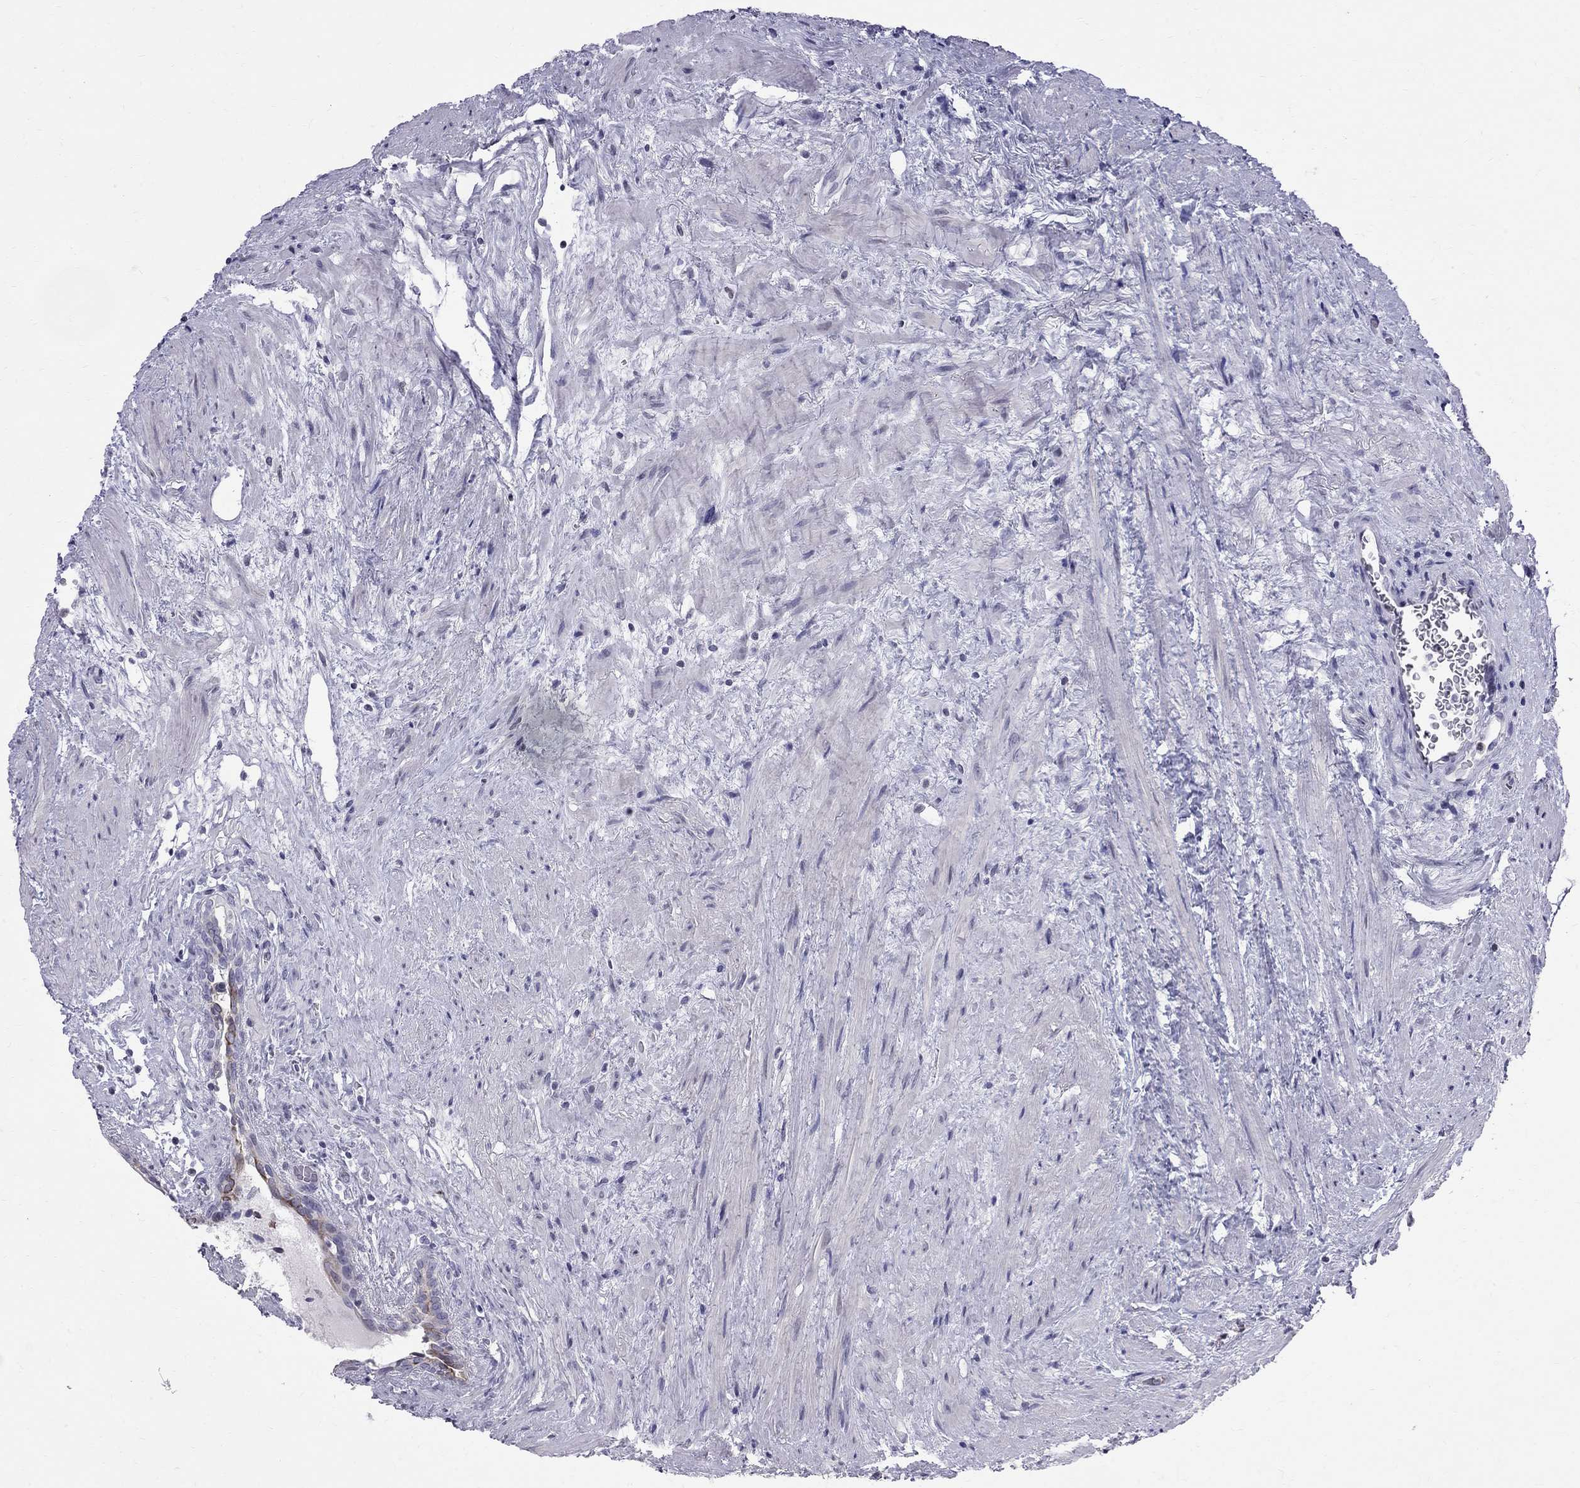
{"staining": {"intensity": "moderate", "quantity": "<25%", "location": "cytoplasmic/membranous"}, "tissue": "prostate cancer", "cell_type": "Tumor cells", "image_type": "cancer", "snomed": [{"axis": "morphology", "description": "Adenocarcinoma, NOS"}, {"axis": "morphology", "description": "Adenocarcinoma, High grade"}, {"axis": "topography", "description": "Prostate"}], "caption": "This histopathology image shows immunohistochemistry (IHC) staining of human prostate cancer, with low moderate cytoplasmic/membranous staining in about <25% of tumor cells.", "gene": "MUC15", "patient": {"sex": "male", "age": 61}}